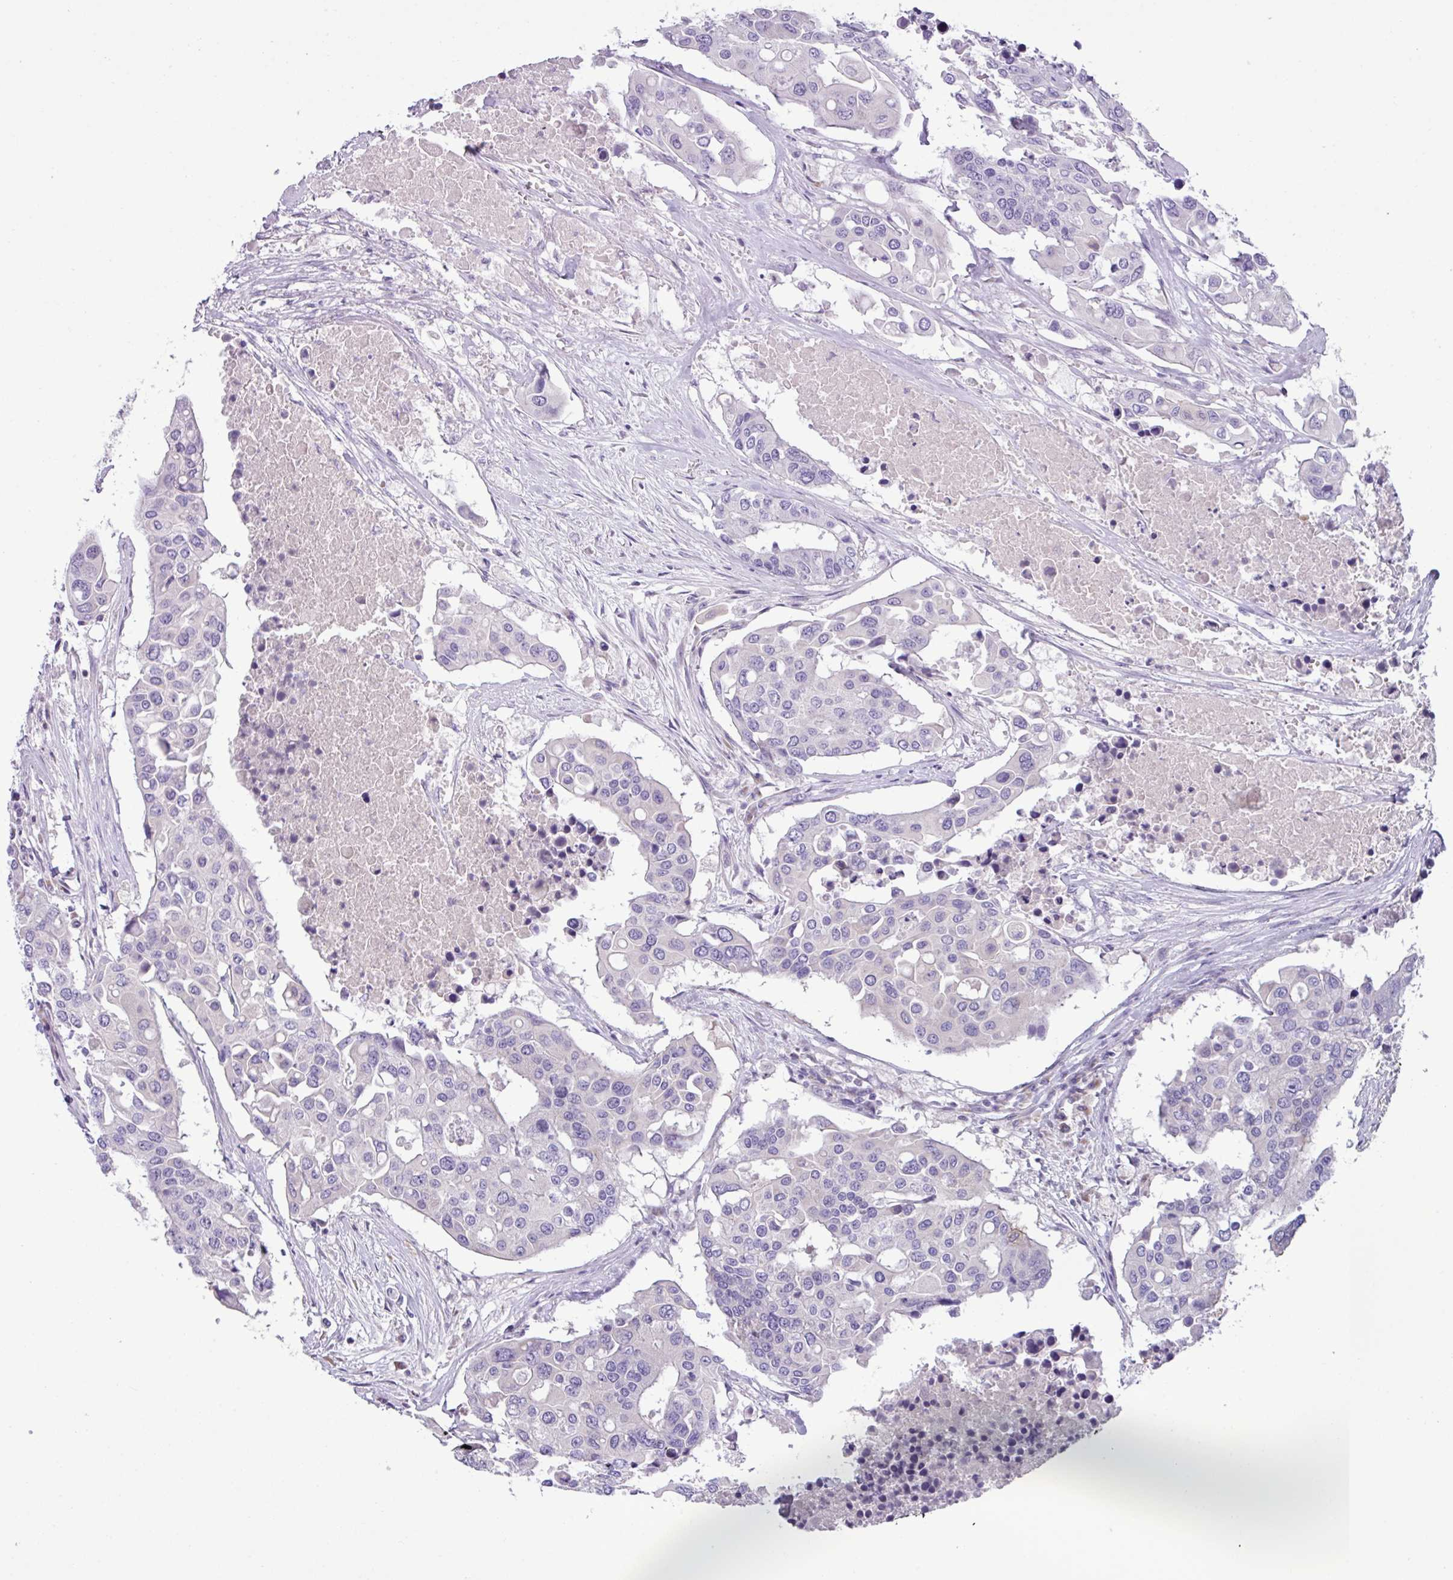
{"staining": {"intensity": "negative", "quantity": "none", "location": "none"}, "tissue": "colorectal cancer", "cell_type": "Tumor cells", "image_type": "cancer", "snomed": [{"axis": "morphology", "description": "Adenocarcinoma, NOS"}, {"axis": "topography", "description": "Colon"}], "caption": "Protein analysis of colorectal adenocarcinoma exhibits no significant staining in tumor cells.", "gene": "STIMATE", "patient": {"sex": "male", "age": 77}}